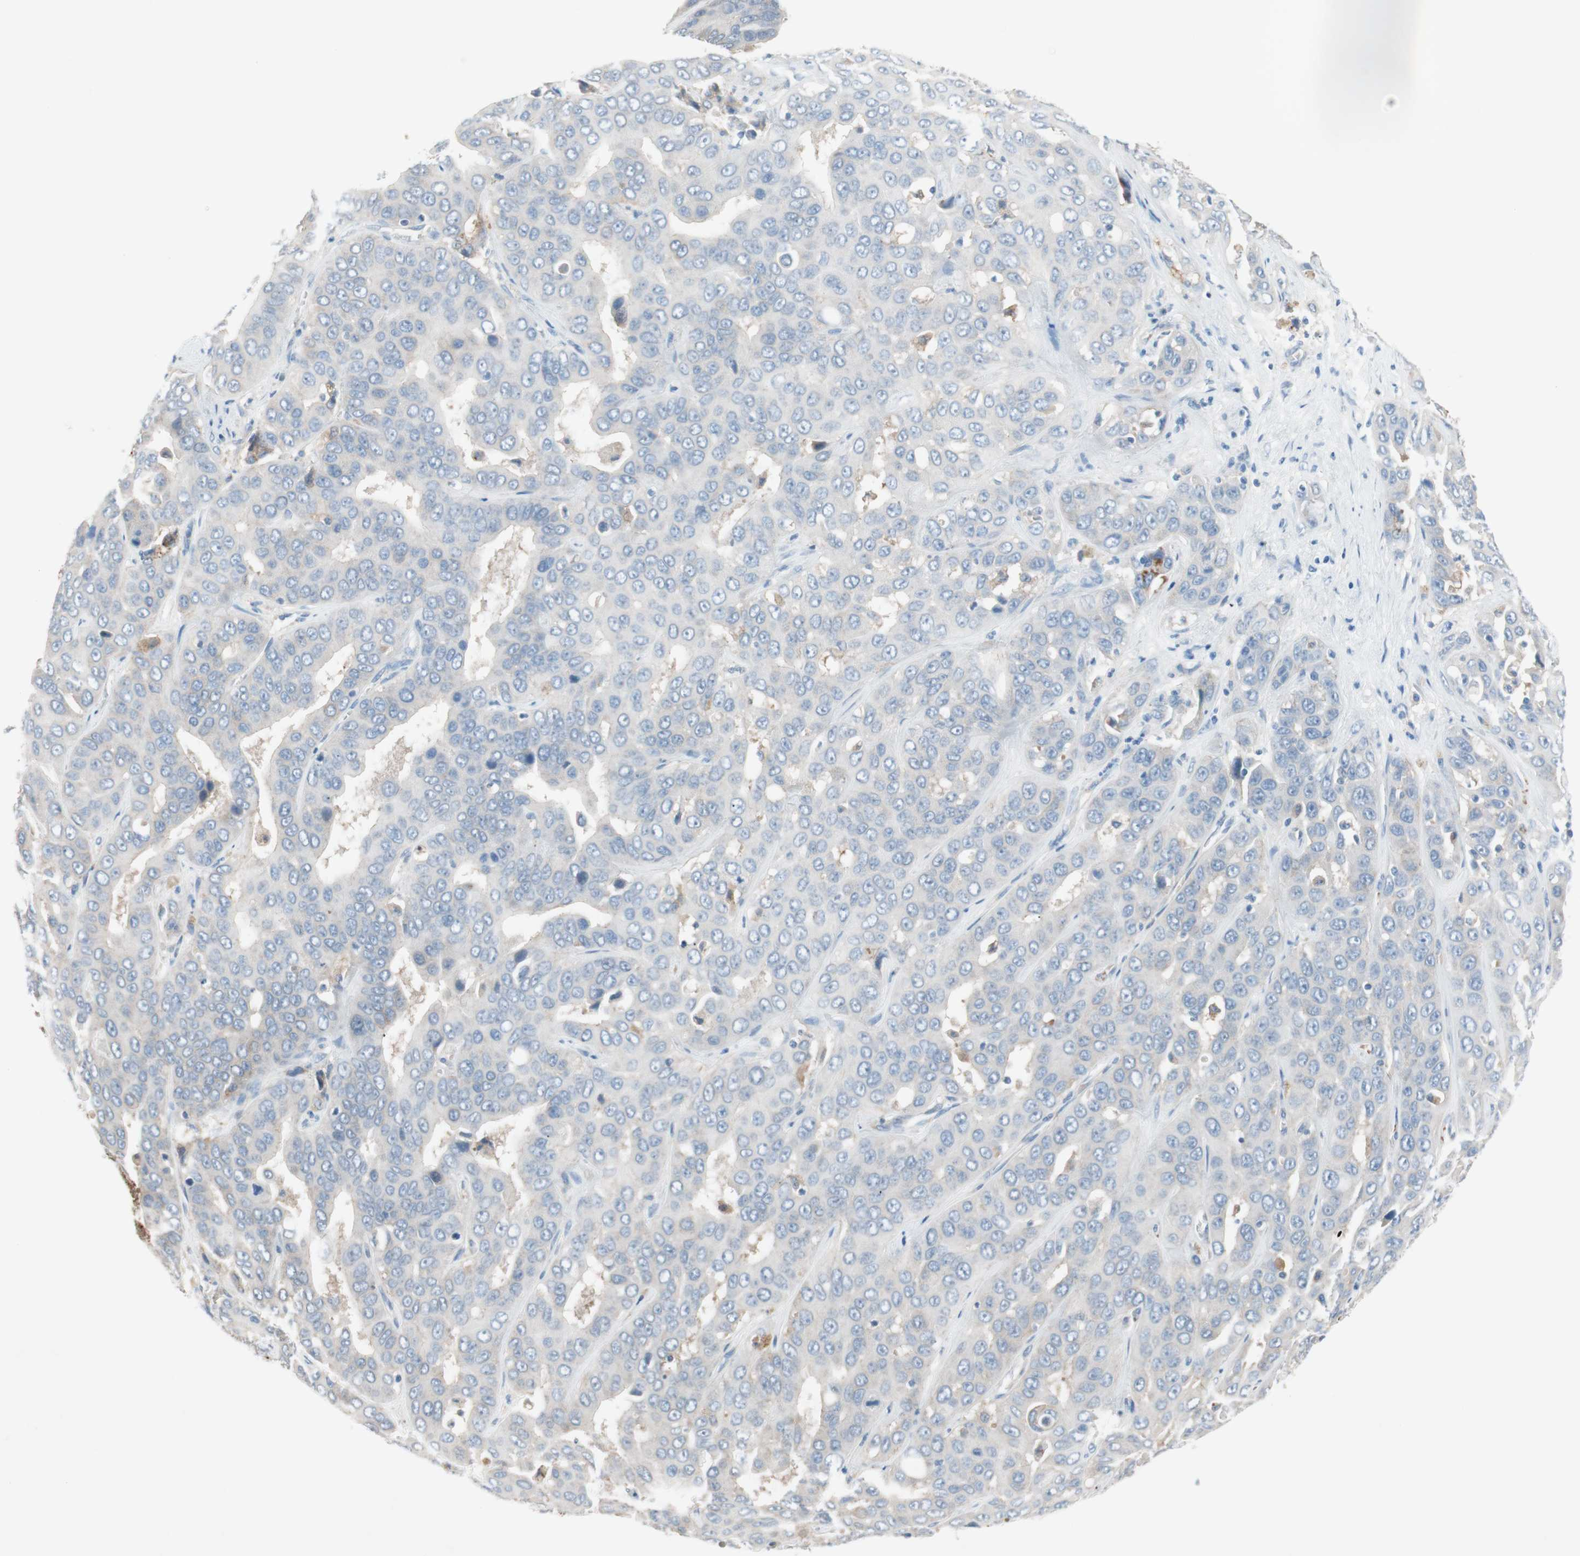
{"staining": {"intensity": "negative", "quantity": "none", "location": "none"}, "tissue": "liver cancer", "cell_type": "Tumor cells", "image_type": "cancer", "snomed": [{"axis": "morphology", "description": "Cholangiocarcinoma"}, {"axis": "topography", "description": "Liver"}], "caption": "The image displays no significant staining in tumor cells of liver cholangiocarcinoma.", "gene": "GLUL", "patient": {"sex": "female", "age": 52}}